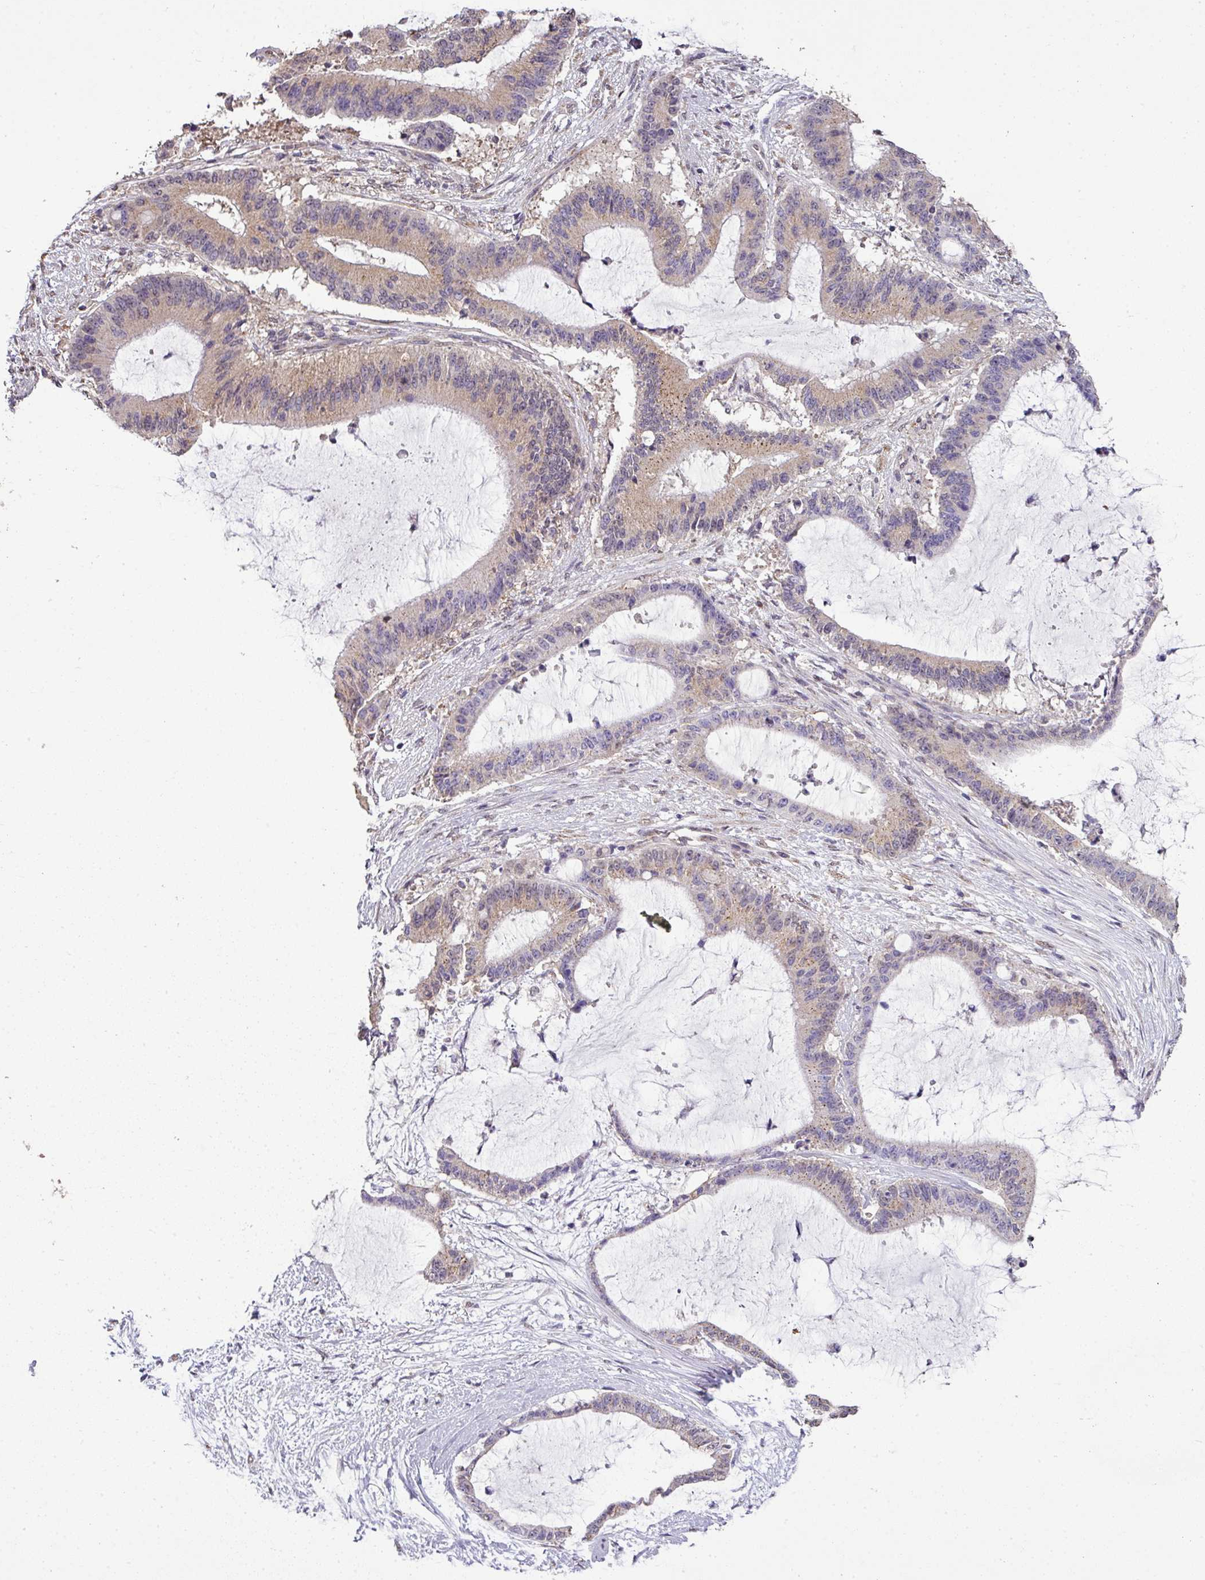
{"staining": {"intensity": "weak", "quantity": "25%-75%", "location": "cytoplasmic/membranous"}, "tissue": "liver cancer", "cell_type": "Tumor cells", "image_type": "cancer", "snomed": [{"axis": "morphology", "description": "Normal tissue, NOS"}, {"axis": "morphology", "description": "Cholangiocarcinoma"}, {"axis": "topography", "description": "Liver"}, {"axis": "topography", "description": "Peripheral nerve tissue"}], "caption": "A brown stain highlights weak cytoplasmic/membranous positivity of a protein in cholangiocarcinoma (liver) tumor cells.", "gene": "JPH2", "patient": {"sex": "female", "age": 73}}